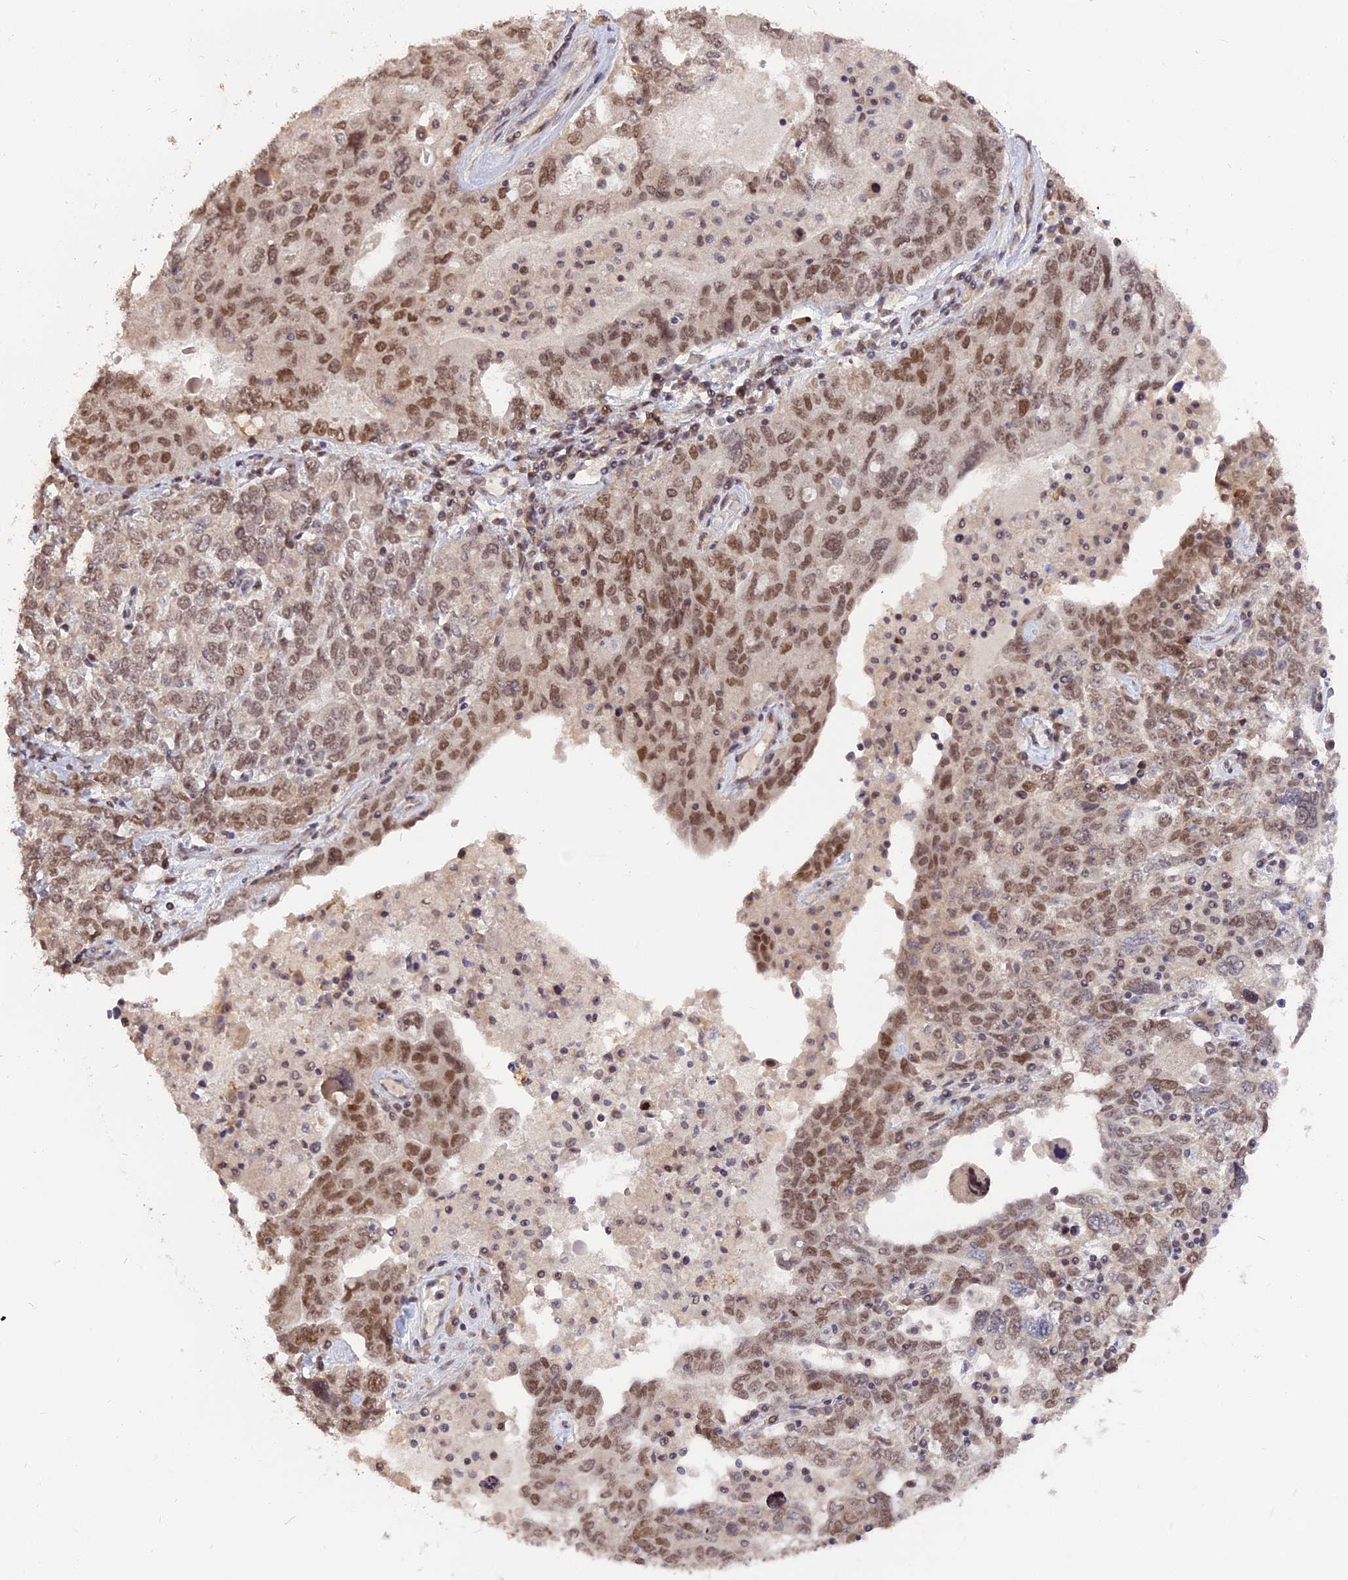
{"staining": {"intensity": "moderate", "quantity": ">75%", "location": "nuclear"}, "tissue": "ovarian cancer", "cell_type": "Tumor cells", "image_type": "cancer", "snomed": [{"axis": "morphology", "description": "Carcinoma, endometroid"}, {"axis": "topography", "description": "Ovary"}], "caption": "Brown immunohistochemical staining in ovarian cancer displays moderate nuclear expression in approximately >75% of tumor cells.", "gene": "NR1H3", "patient": {"sex": "female", "age": 62}}